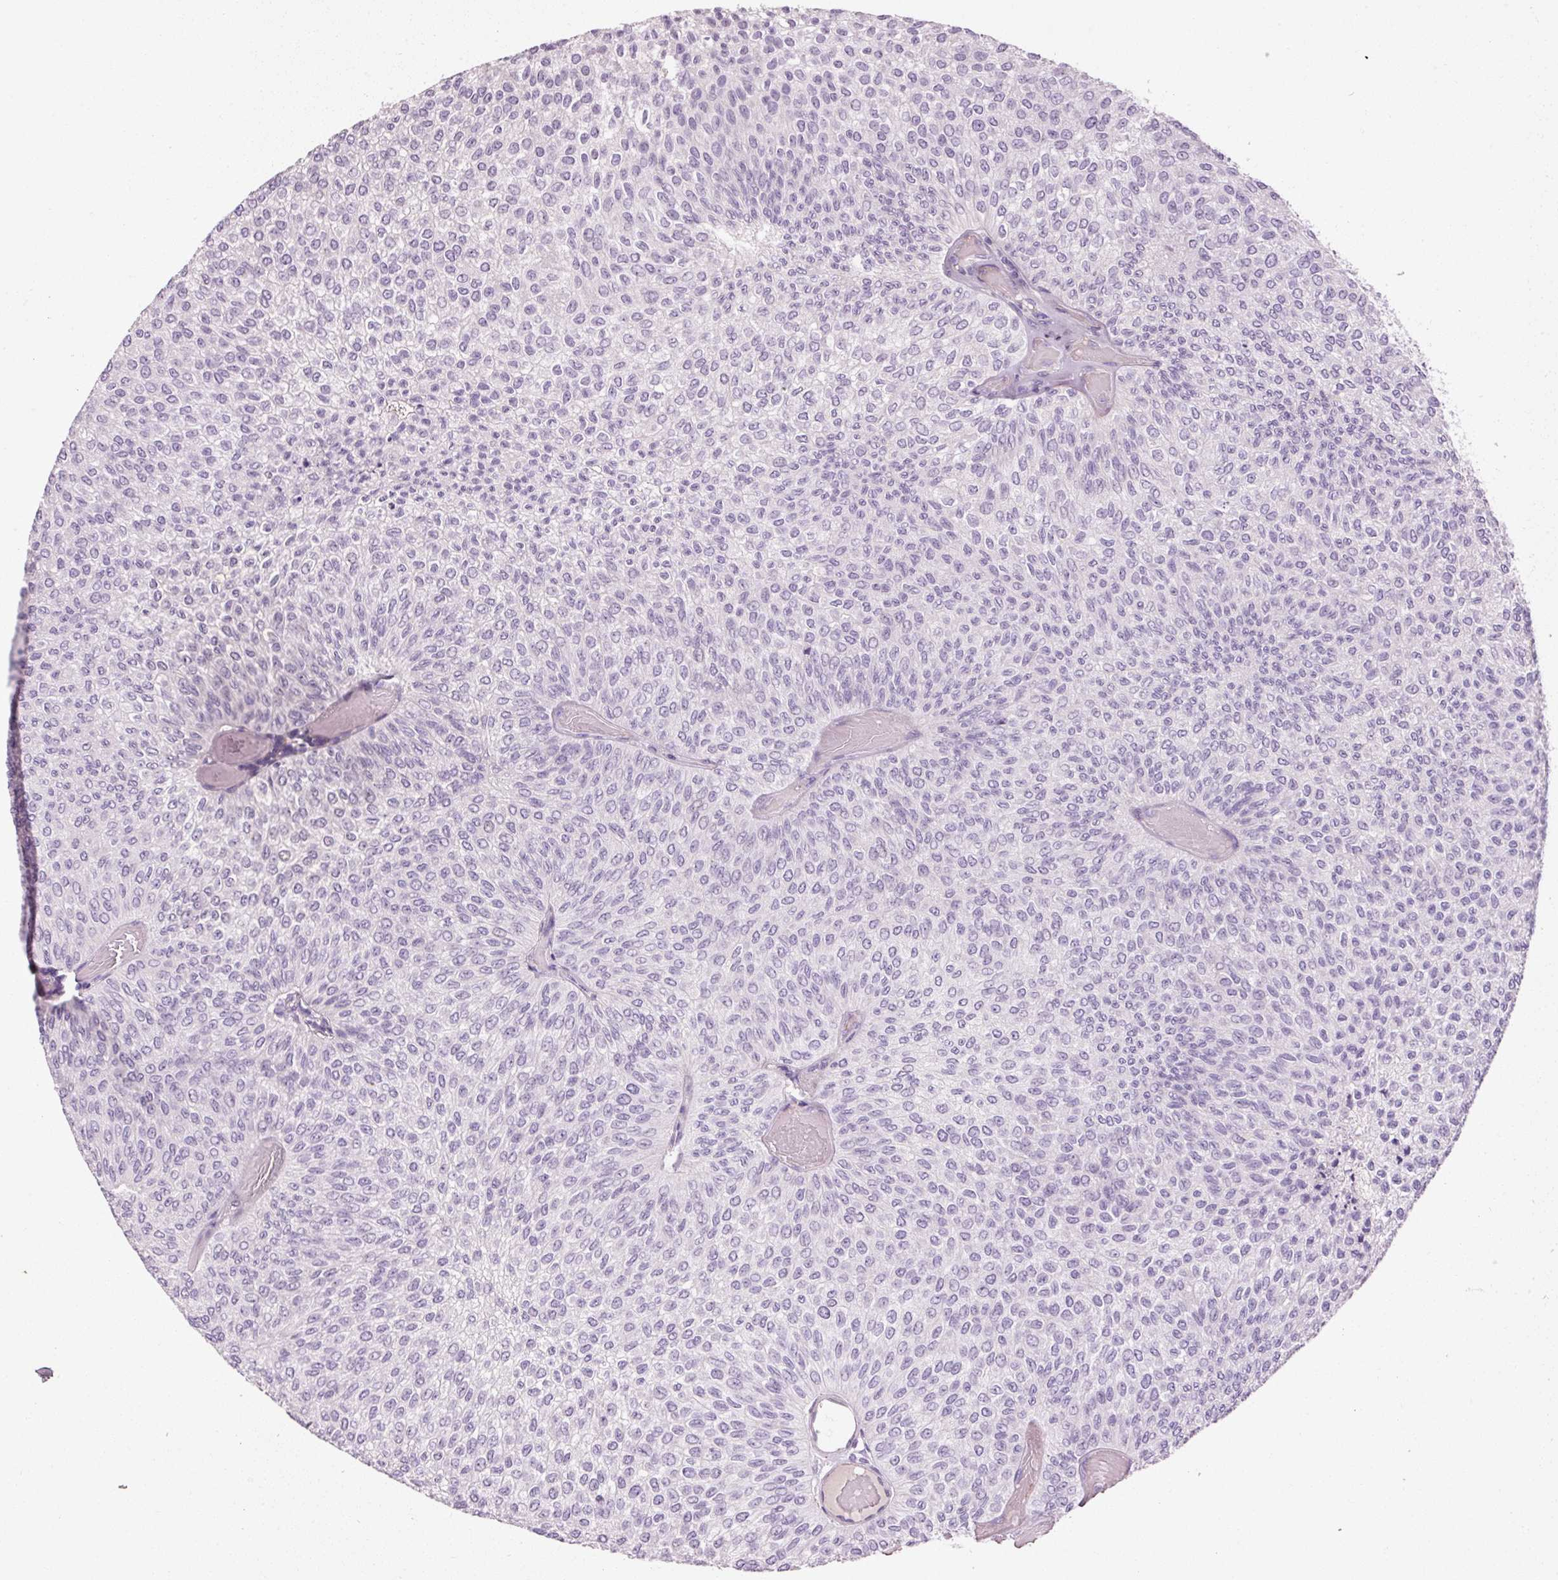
{"staining": {"intensity": "negative", "quantity": "none", "location": "none"}, "tissue": "urothelial cancer", "cell_type": "Tumor cells", "image_type": "cancer", "snomed": [{"axis": "morphology", "description": "Urothelial carcinoma, Low grade"}, {"axis": "topography", "description": "Urinary bladder"}], "caption": "Human urothelial carcinoma (low-grade) stained for a protein using immunohistochemistry exhibits no positivity in tumor cells.", "gene": "MUC5AC", "patient": {"sex": "male", "age": 78}}